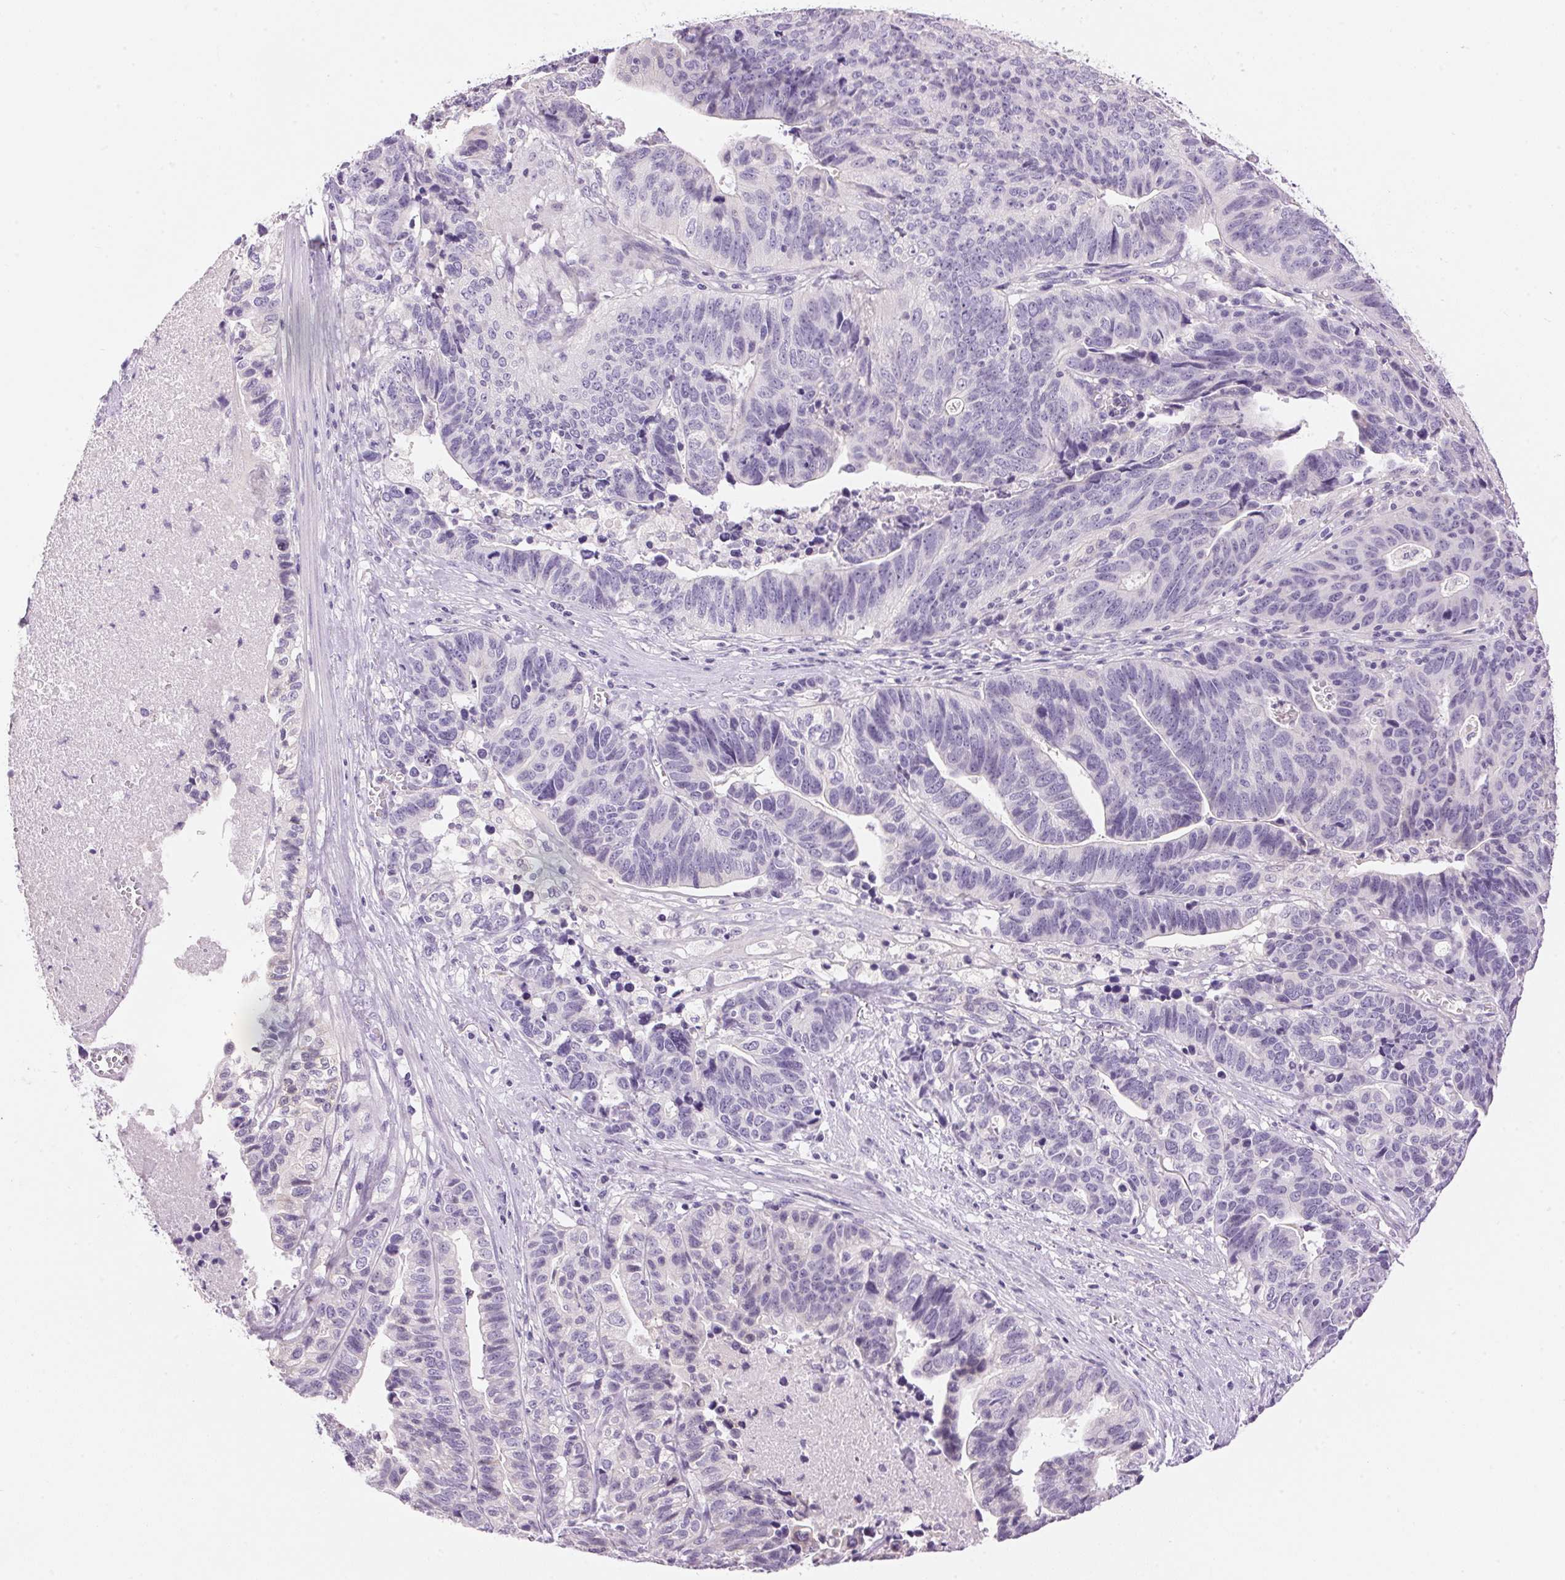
{"staining": {"intensity": "negative", "quantity": "none", "location": "none"}, "tissue": "stomach cancer", "cell_type": "Tumor cells", "image_type": "cancer", "snomed": [{"axis": "morphology", "description": "Adenocarcinoma, NOS"}, {"axis": "topography", "description": "Stomach, upper"}], "caption": "High magnification brightfield microscopy of adenocarcinoma (stomach) stained with DAB (3,3'-diaminobenzidine) (brown) and counterstained with hematoxylin (blue): tumor cells show no significant positivity.", "gene": "HSD17B2", "patient": {"sex": "female", "age": 67}}